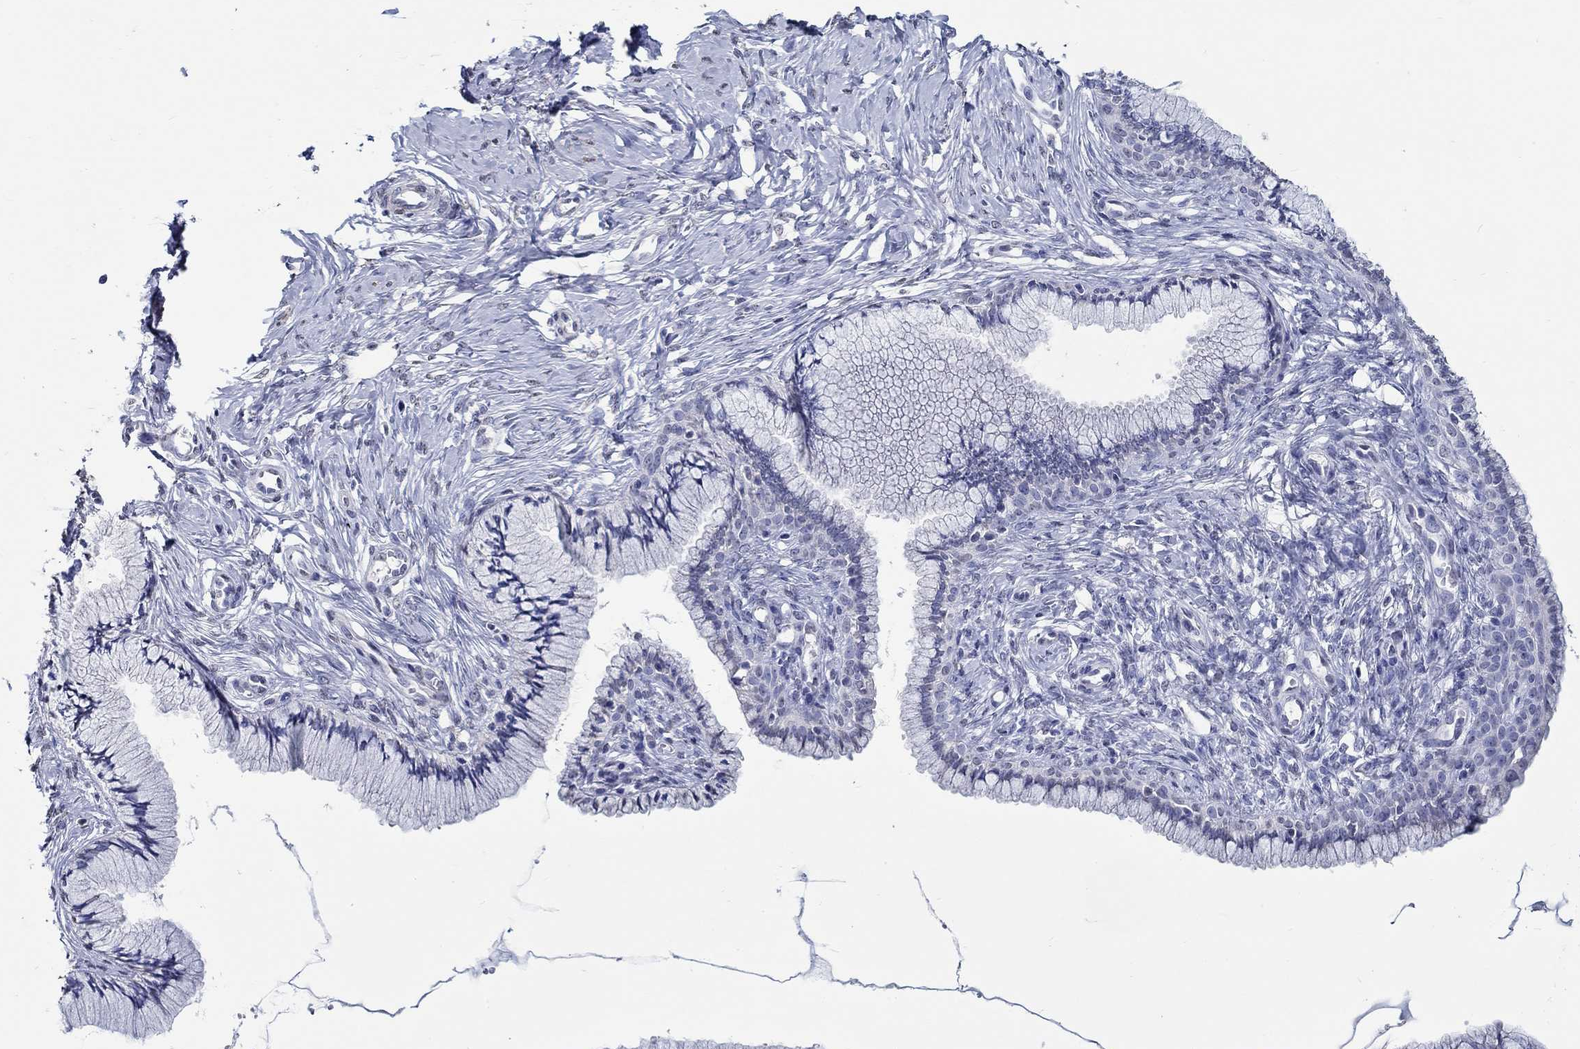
{"staining": {"intensity": "negative", "quantity": "none", "location": "none"}, "tissue": "cervix", "cell_type": "Glandular cells", "image_type": "normal", "snomed": [{"axis": "morphology", "description": "Normal tissue, NOS"}, {"axis": "topography", "description": "Cervix"}], "caption": "Image shows no significant protein positivity in glandular cells of unremarkable cervix. (Stains: DAB immunohistochemistry (IHC) with hematoxylin counter stain, Microscopy: brightfield microscopy at high magnification).", "gene": "PDE1B", "patient": {"sex": "female", "age": 37}}